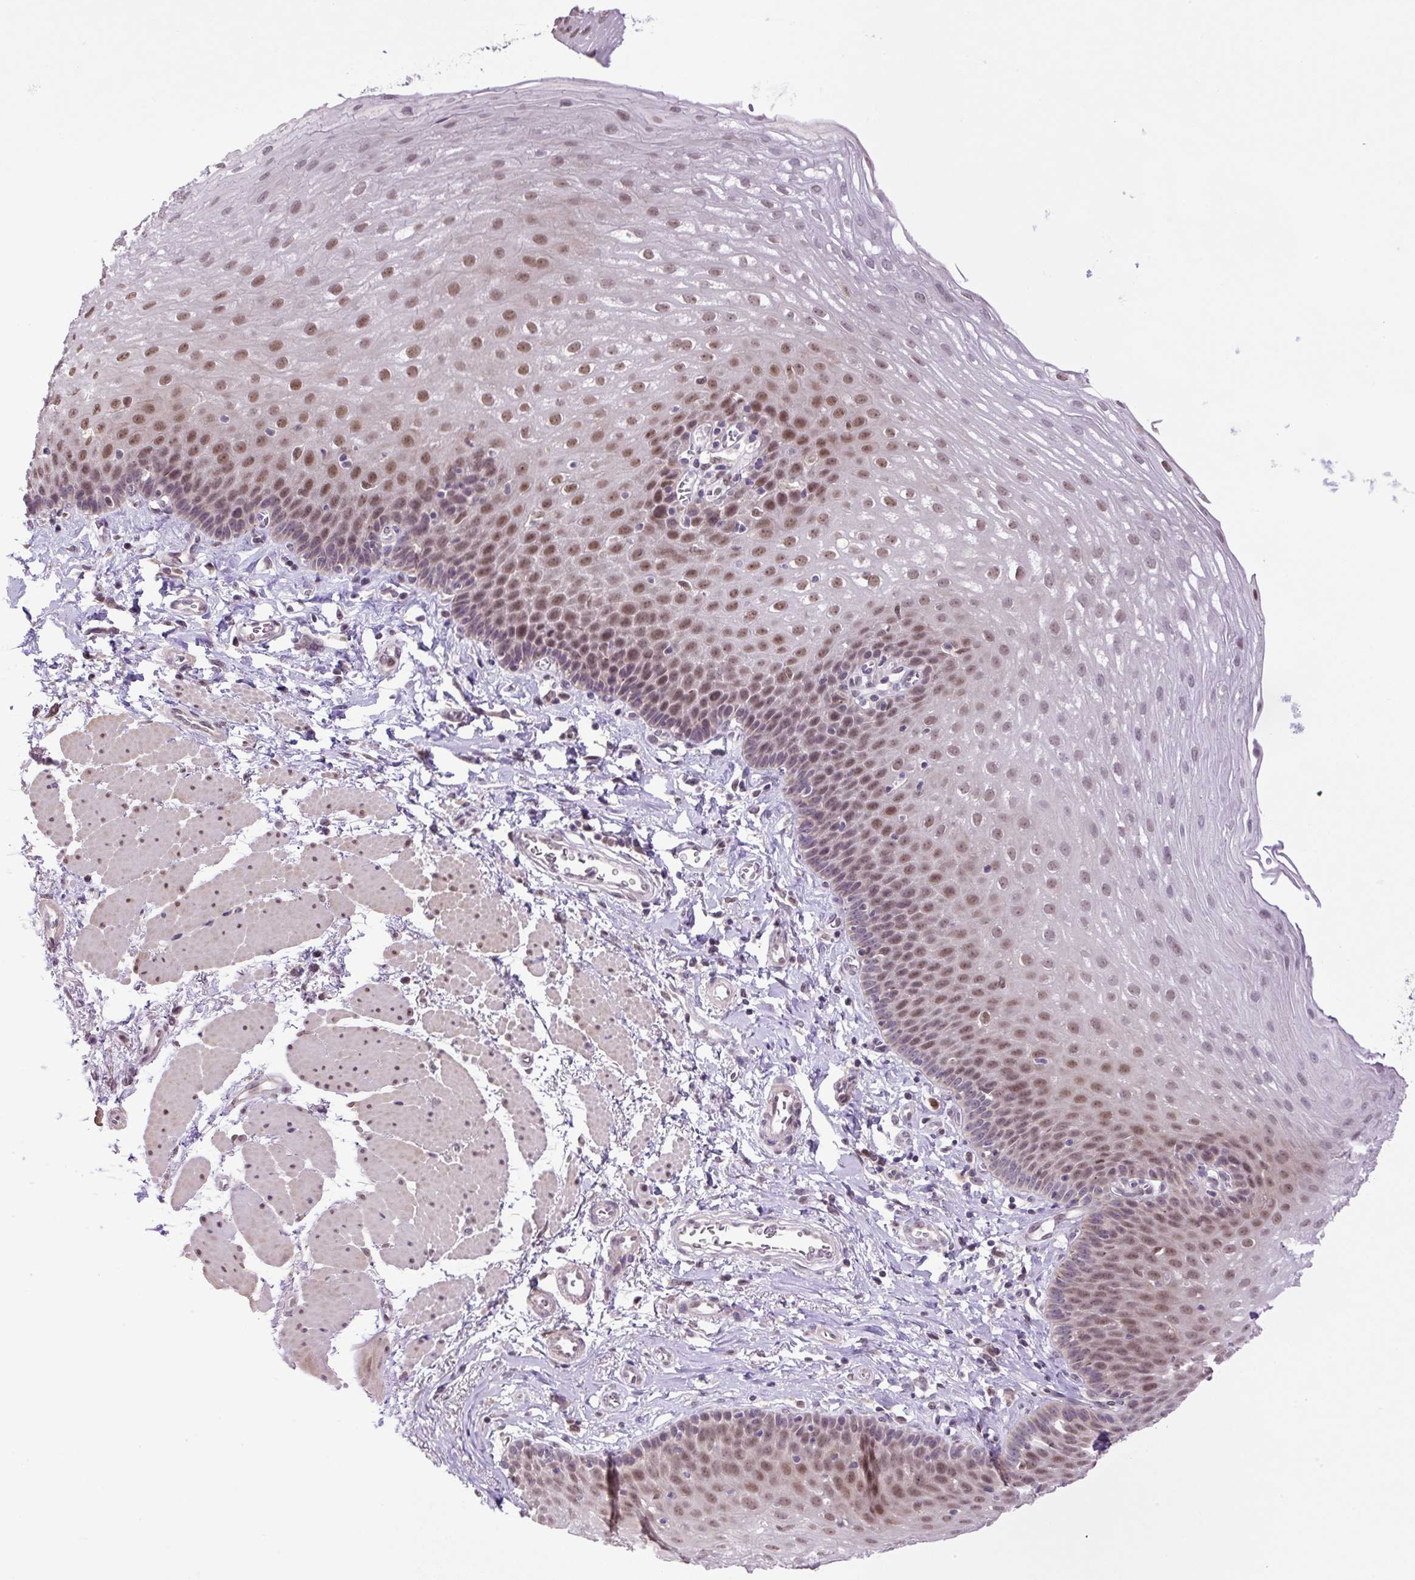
{"staining": {"intensity": "moderate", "quantity": ">75%", "location": "nuclear"}, "tissue": "esophagus", "cell_type": "Squamous epithelial cells", "image_type": "normal", "snomed": [{"axis": "morphology", "description": "Normal tissue, NOS"}, {"axis": "topography", "description": "Esophagus"}], "caption": "Moderate nuclear positivity for a protein is seen in about >75% of squamous epithelial cells of unremarkable esophagus using immunohistochemistry.", "gene": "KPNA1", "patient": {"sex": "female", "age": 81}}